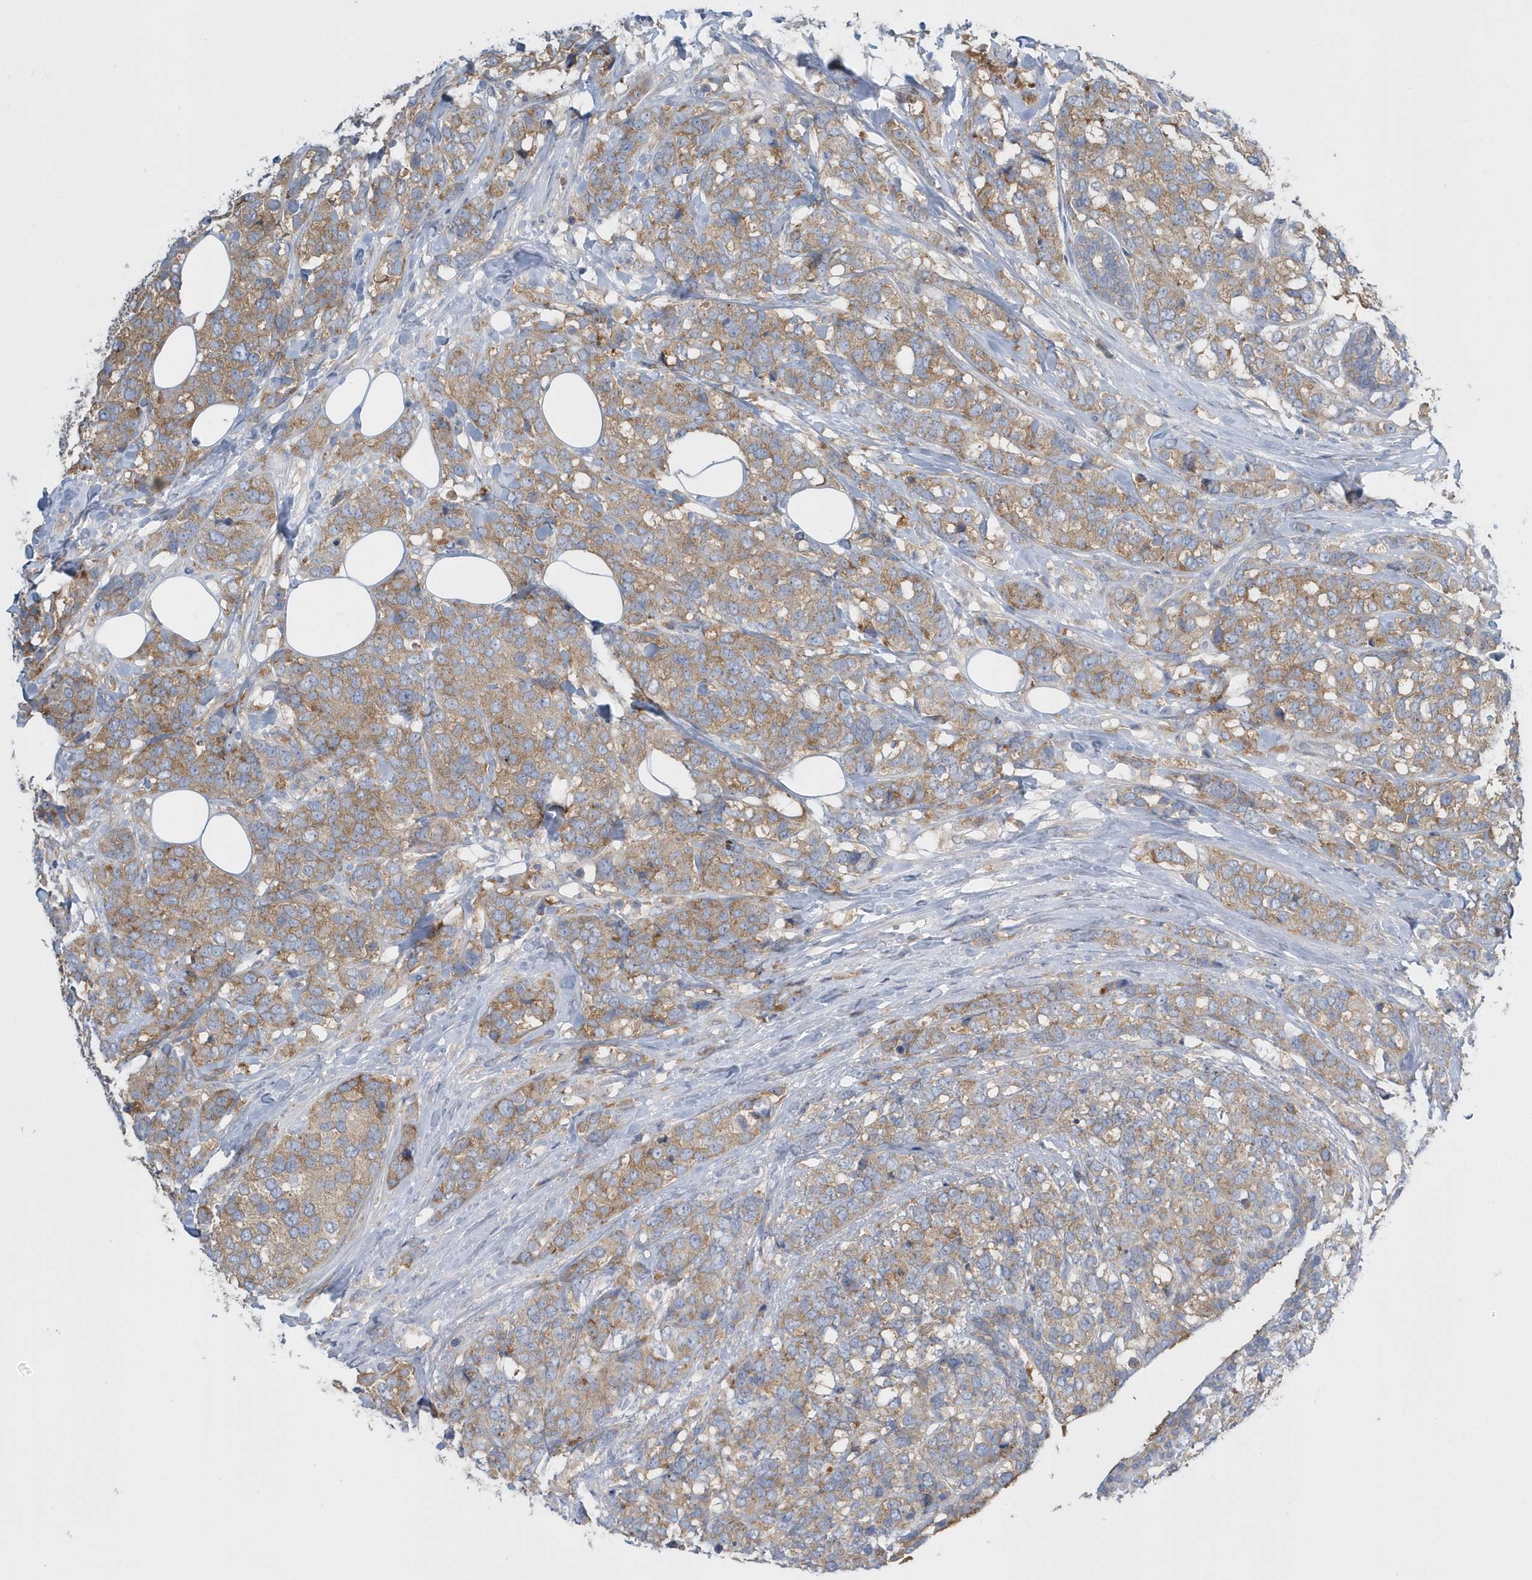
{"staining": {"intensity": "weak", "quantity": ">75%", "location": "cytoplasmic/membranous"}, "tissue": "breast cancer", "cell_type": "Tumor cells", "image_type": "cancer", "snomed": [{"axis": "morphology", "description": "Lobular carcinoma"}, {"axis": "topography", "description": "Breast"}], "caption": "The histopathology image shows immunohistochemical staining of lobular carcinoma (breast). There is weak cytoplasmic/membranous staining is identified in approximately >75% of tumor cells.", "gene": "EIF3C", "patient": {"sex": "female", "age": 59}}